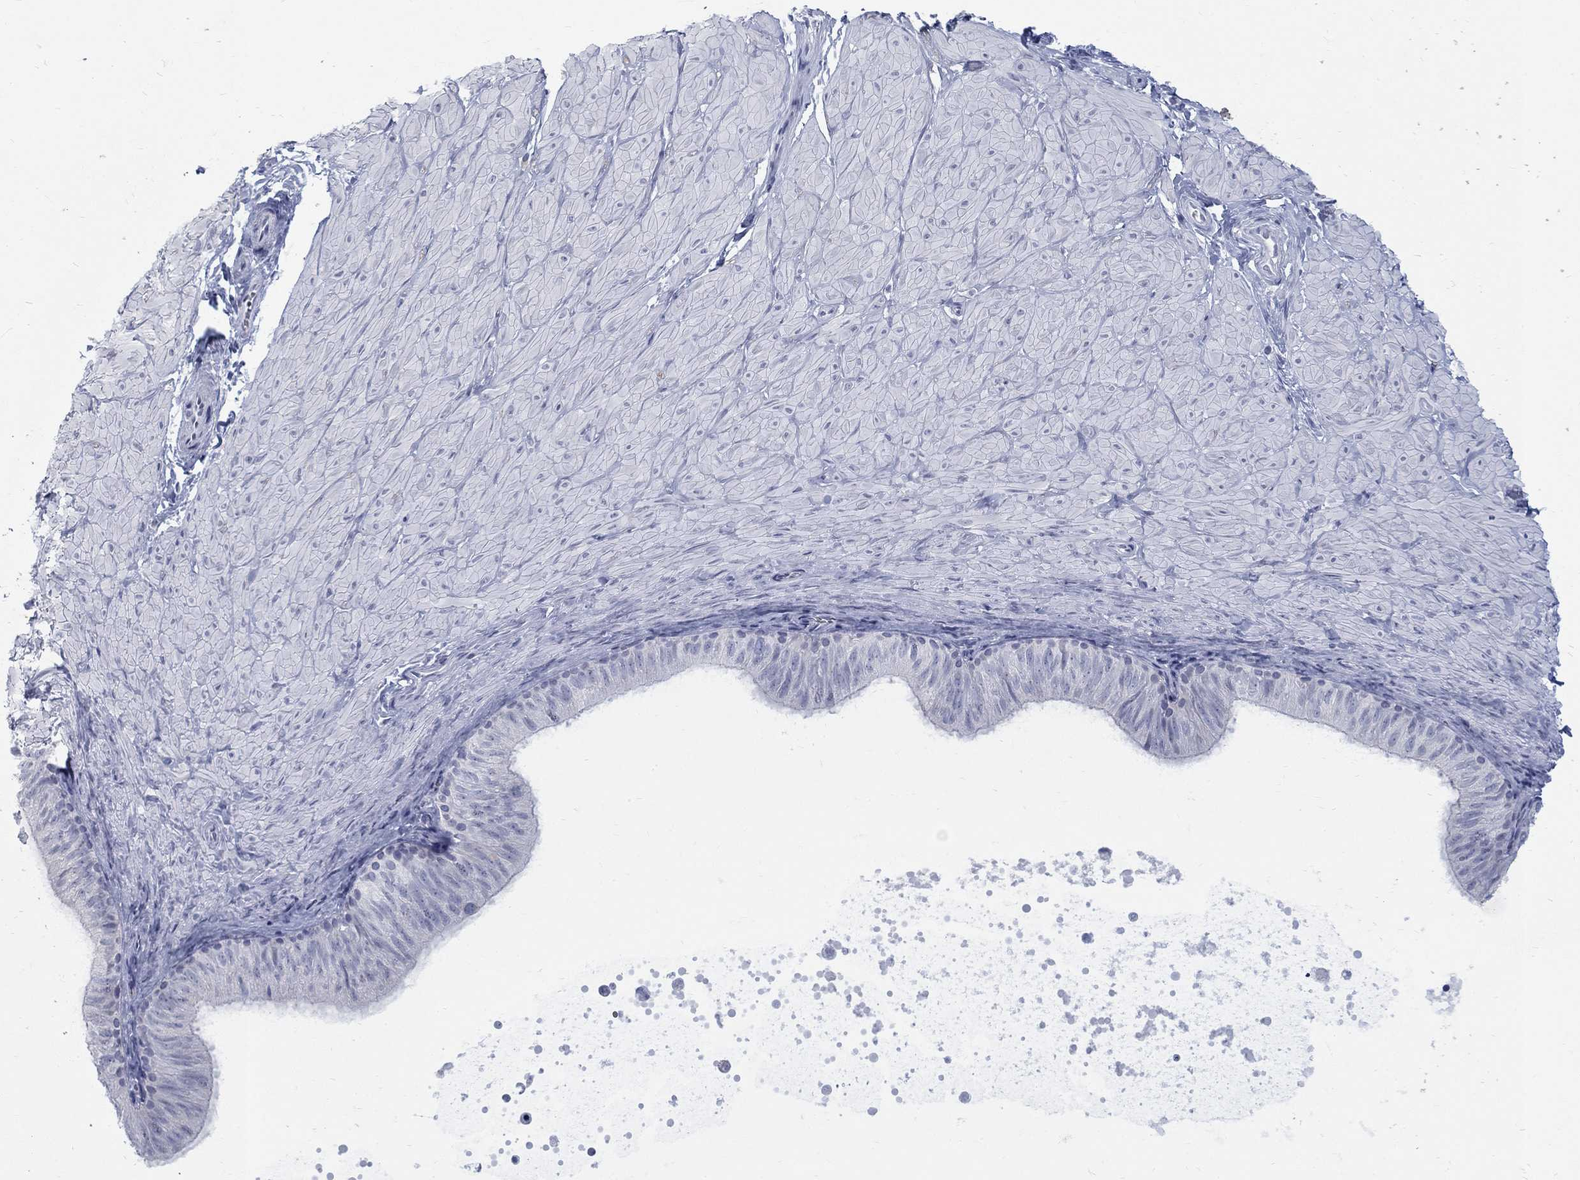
{"staining": {"intensity": "negative", "quantity": "none", "location": "none"}, "tissue": "soft tissue", "cell_type": "Fibroblasts", "image_type": "normal", "snomed": [{"axis": "morphology", "description": "Normal tissue, NOS"}, {"axis": "topography", "description": "Smooth muscle"}, {"axis": "topography", "description": "Peripheral nerve tissue"}], "caption": "DAB immunohistochemical staining of benign soft tissue reveals no significant positivity in fibroblasts. (DAB (3,3'-diaminobenzidine) IHC, high magnification).", "gene": "RFTN2", "patient": {"sex": "male", "age": 22}}